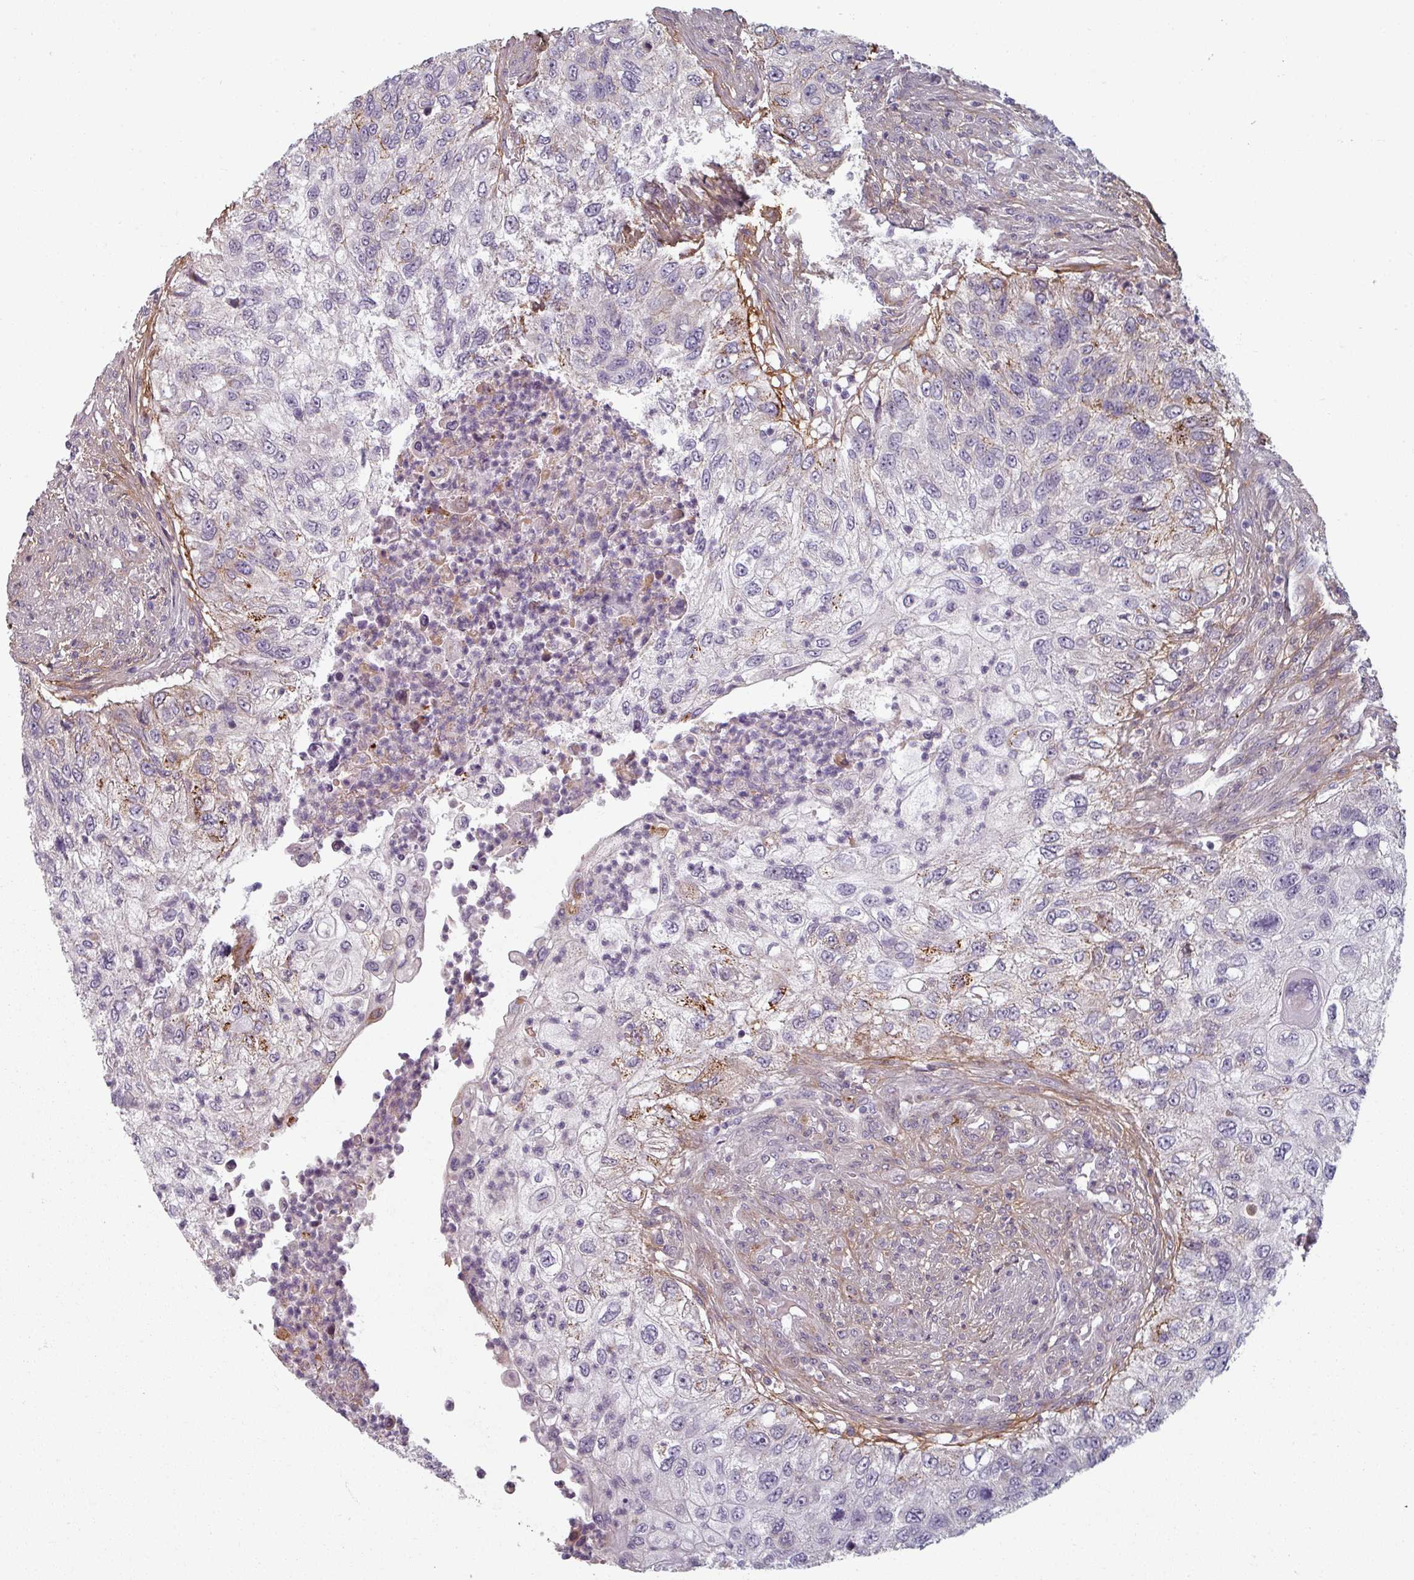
{"staining": {"intensity": "moderate", "quantity": "<25%", "location": "cytoplasmic/membranous"}, "tissue": "urothelial cancer", "cell_type": "Tumor cells", "image_type": "cancer", "snomed": [{"axis": "morphology", "description": "Urothelial carcinoma, High grade"}, {"axis": "topography", "description": "Urinary bladder"}], "caption": "Immunohistochemical staining of urothelial cancer exhibits low levels of moderate cytoplasmic/membranous protein positivity in approximately <25% of tumor cells. The protein of interest is stained brown, and the nuclei are stained in blue (DAB (3,3'-diaminobenzidine) IHC with brightfield microscopy, high magnification).", "gene": "CYB5RL", "patient": {"sex": "female", "age": 60}}